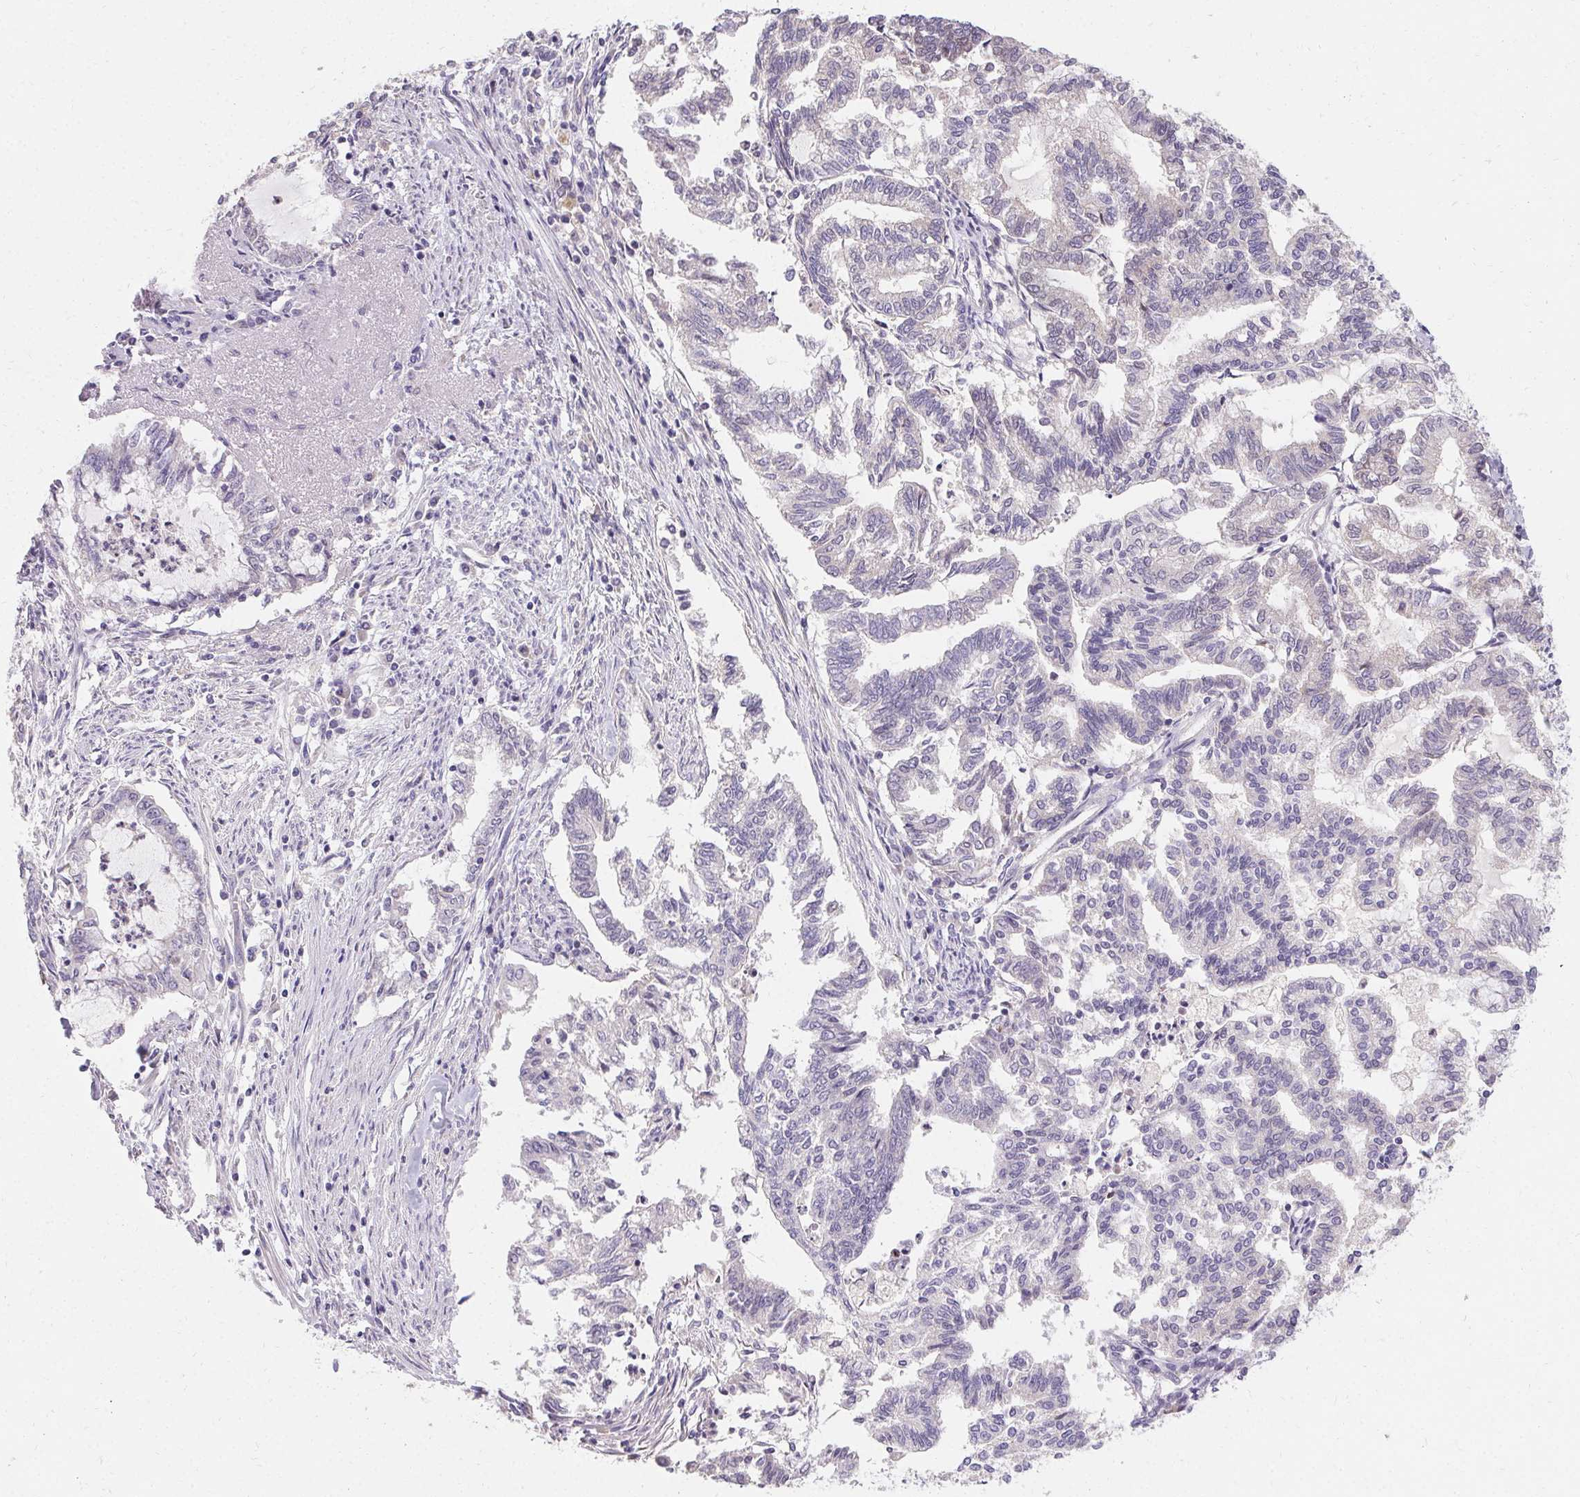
{"staining": {"intensity": "negative", "quantity": "none", "location": "none"}, "tissue": "endometrial cancer", "cell_type": "Tumor cells", "image_type": "cancer", "snomed": [{"axis": "morphology", "description": "Adenocarcinoma, NOS"}, {"axis": "topography", "description": "Endometrium"}], "caption": "Tumor cells show no significant protein expression in adenocarcinoma (endometrial).", "gene": "TRIP13", "patient": {"sex": "female", "age": 79}}